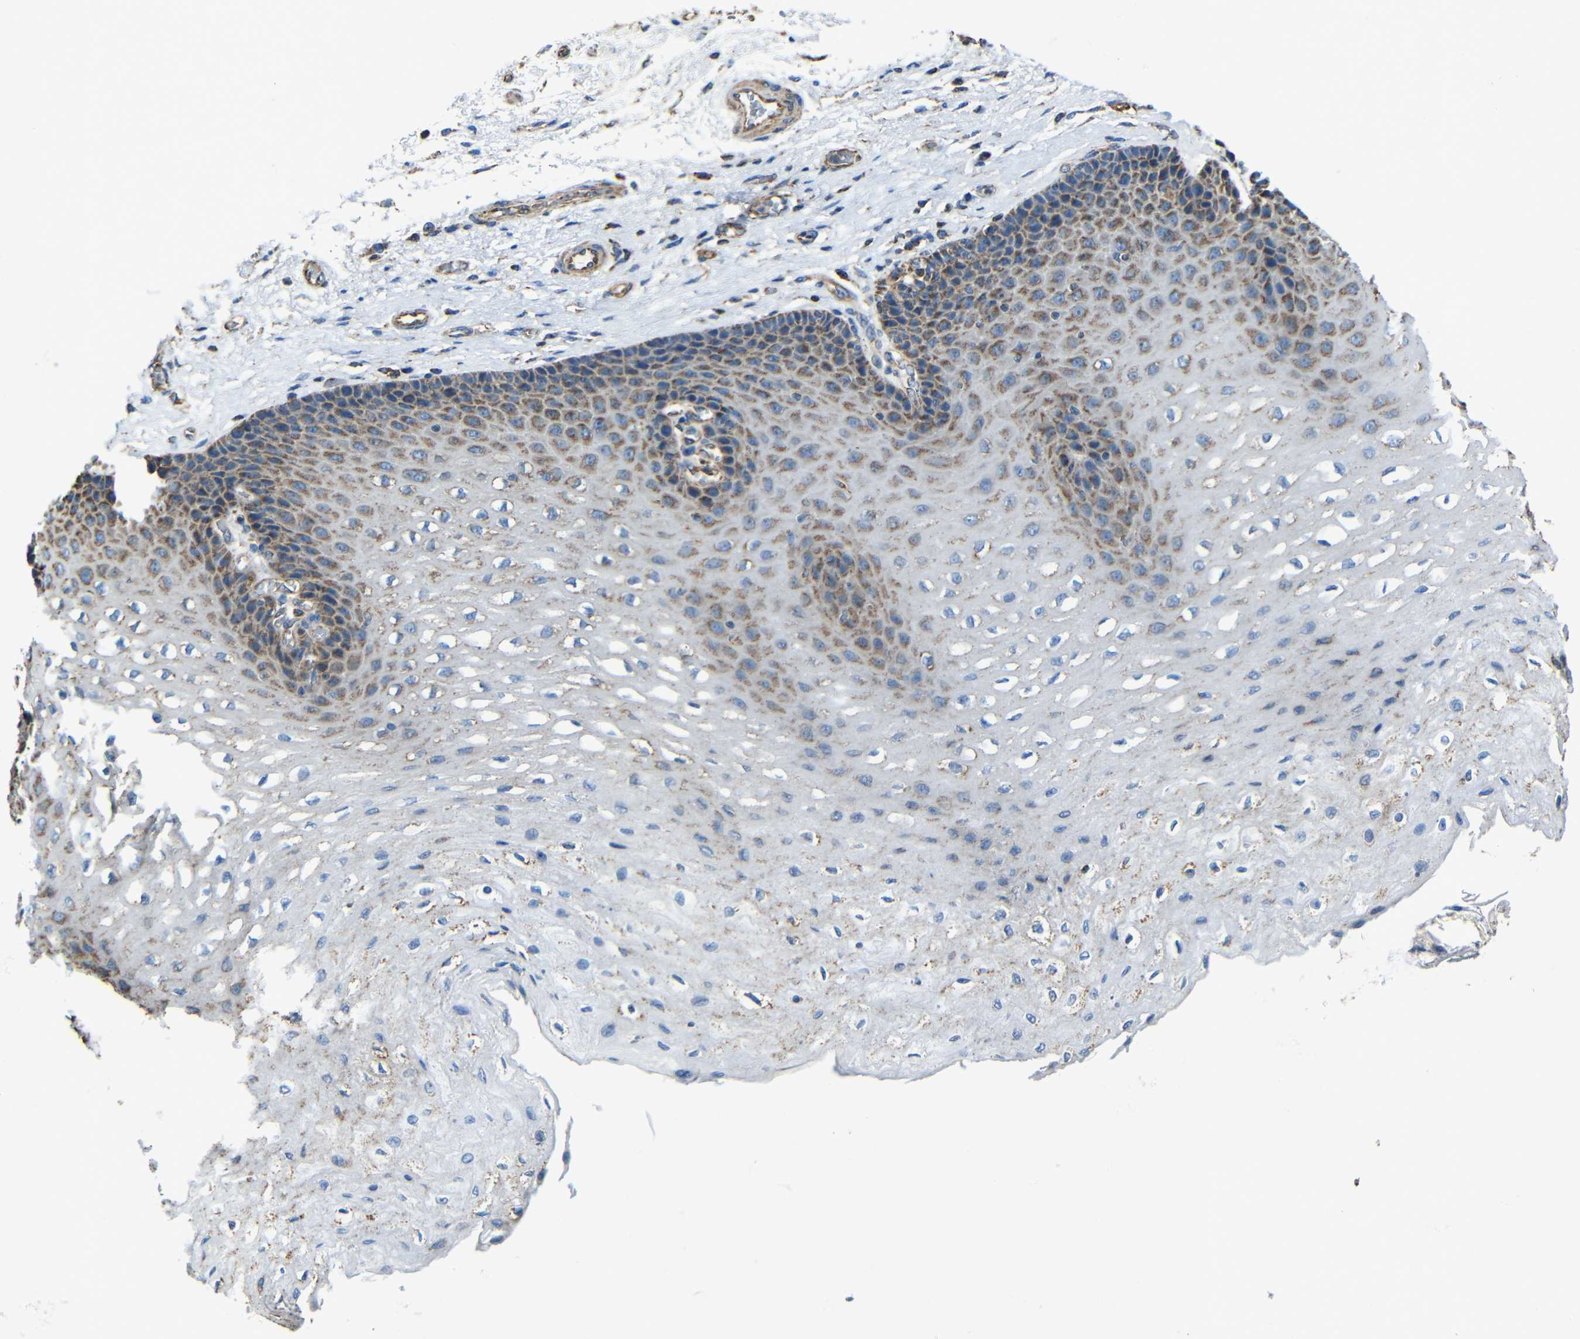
{"staining": {"intensity": "moderate", "quantity": ">75%", "location": "cytoplasmic/membranous"}, "tissue": "esophagus", "cell_type": "Squamous epithelial cells", "image_type": "normal", "snomed": [{"axis": "morphology", "description": "Normal tissue, NOS"}, {"axis": "topography", "description": "Esophagus"}], "caption": "Approximately >75% of squamous epithelial cells in benign human esophagus exhibit moderate cytoplasmic/membranous protein staining as visualized by brown immunohistochemical staining.", "gene": "INTS6L", "patient": {"sex": "female", "age": 72}}